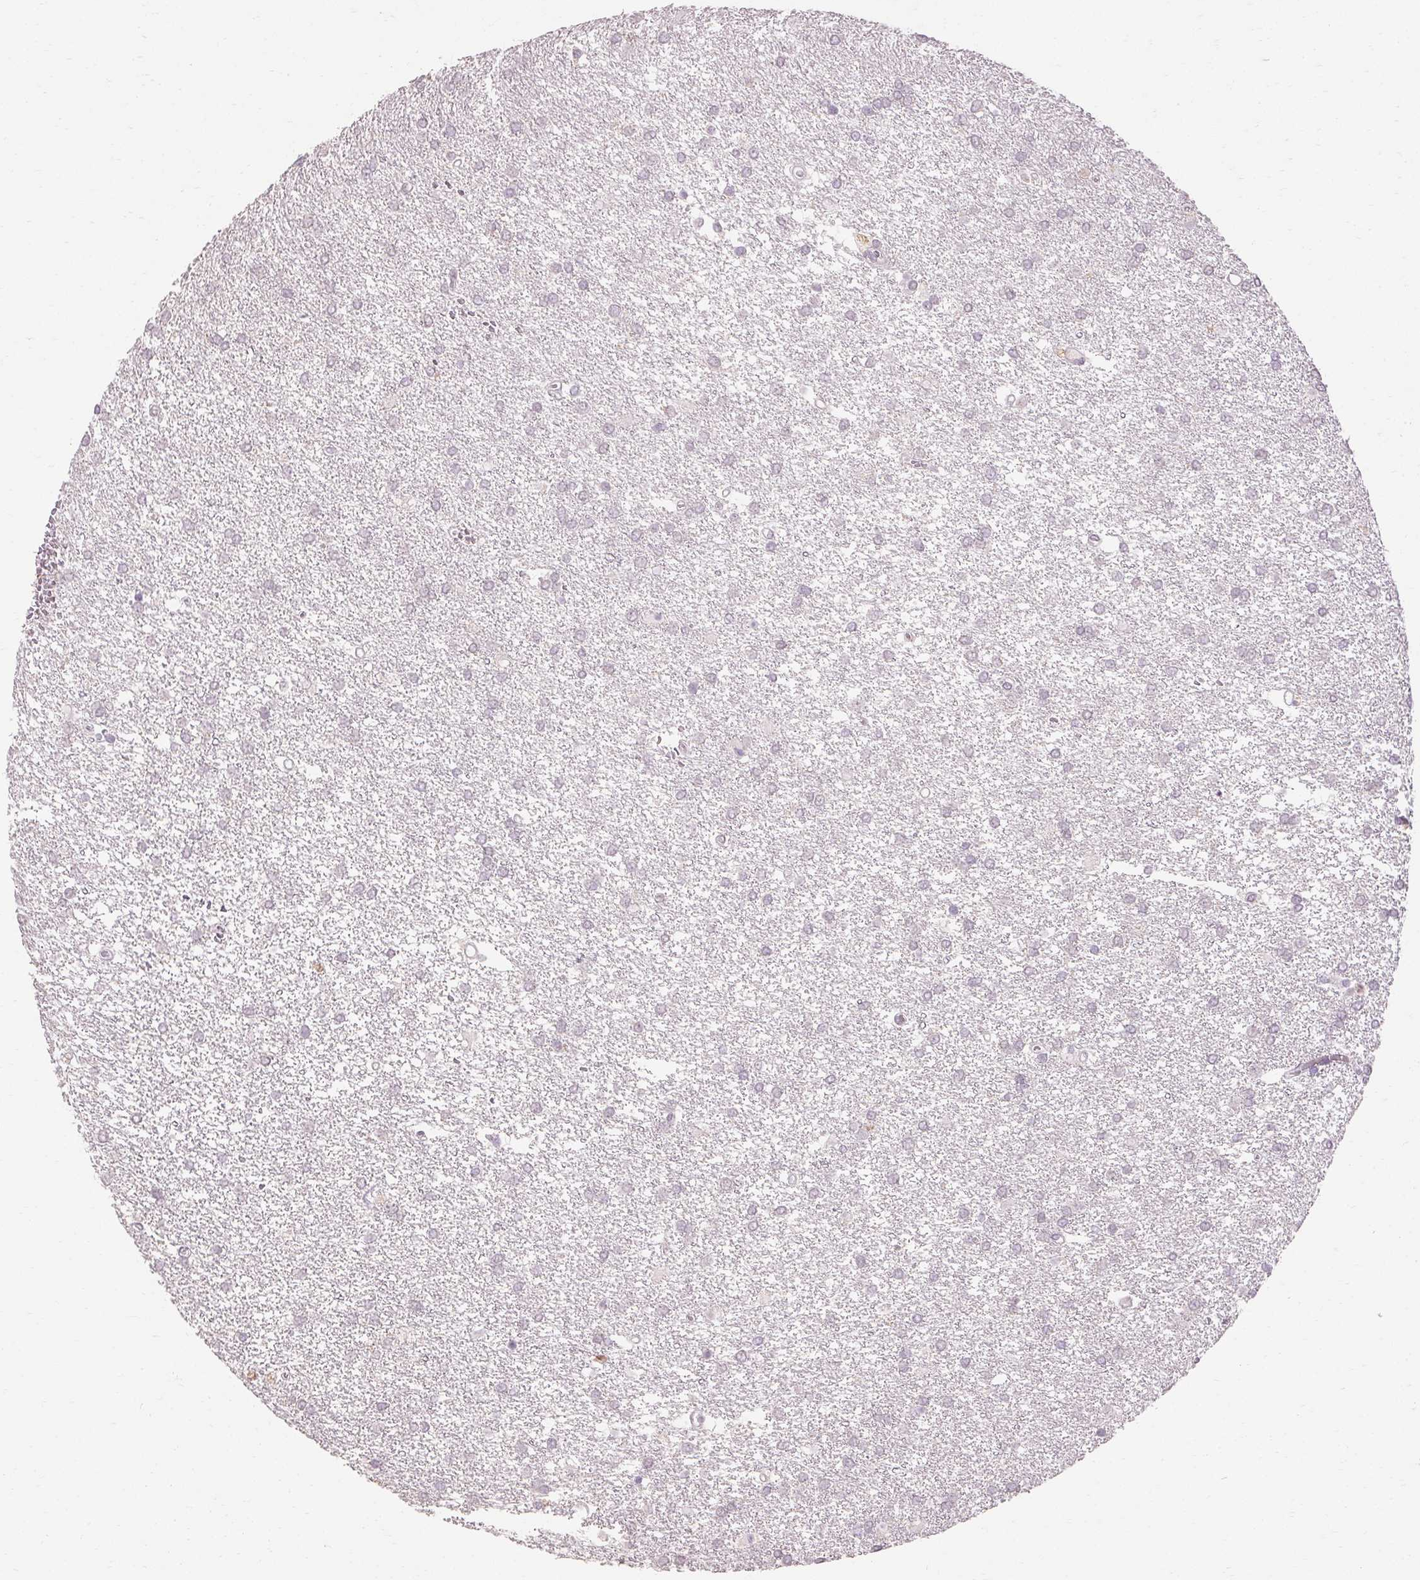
{"staining": {"intensity": "negative", "quantity": "none", "location": "none"}, "tissue": "glioma", "cell_type": "Tumor cells", "image_type": "cancer", "snomed": [{"axis": "morphology", "description": "Glioma, malignant, High grade"}, {"axis": "topography", "description": "Brain"}], "caption": "IHC histopathology image of human malignant glioma (high-grade) stained for a protein (brown), which demonstrates no positivity in tumor cells.", "gene": "SKP2", "patient": {"sex": "female", "age": 61}}